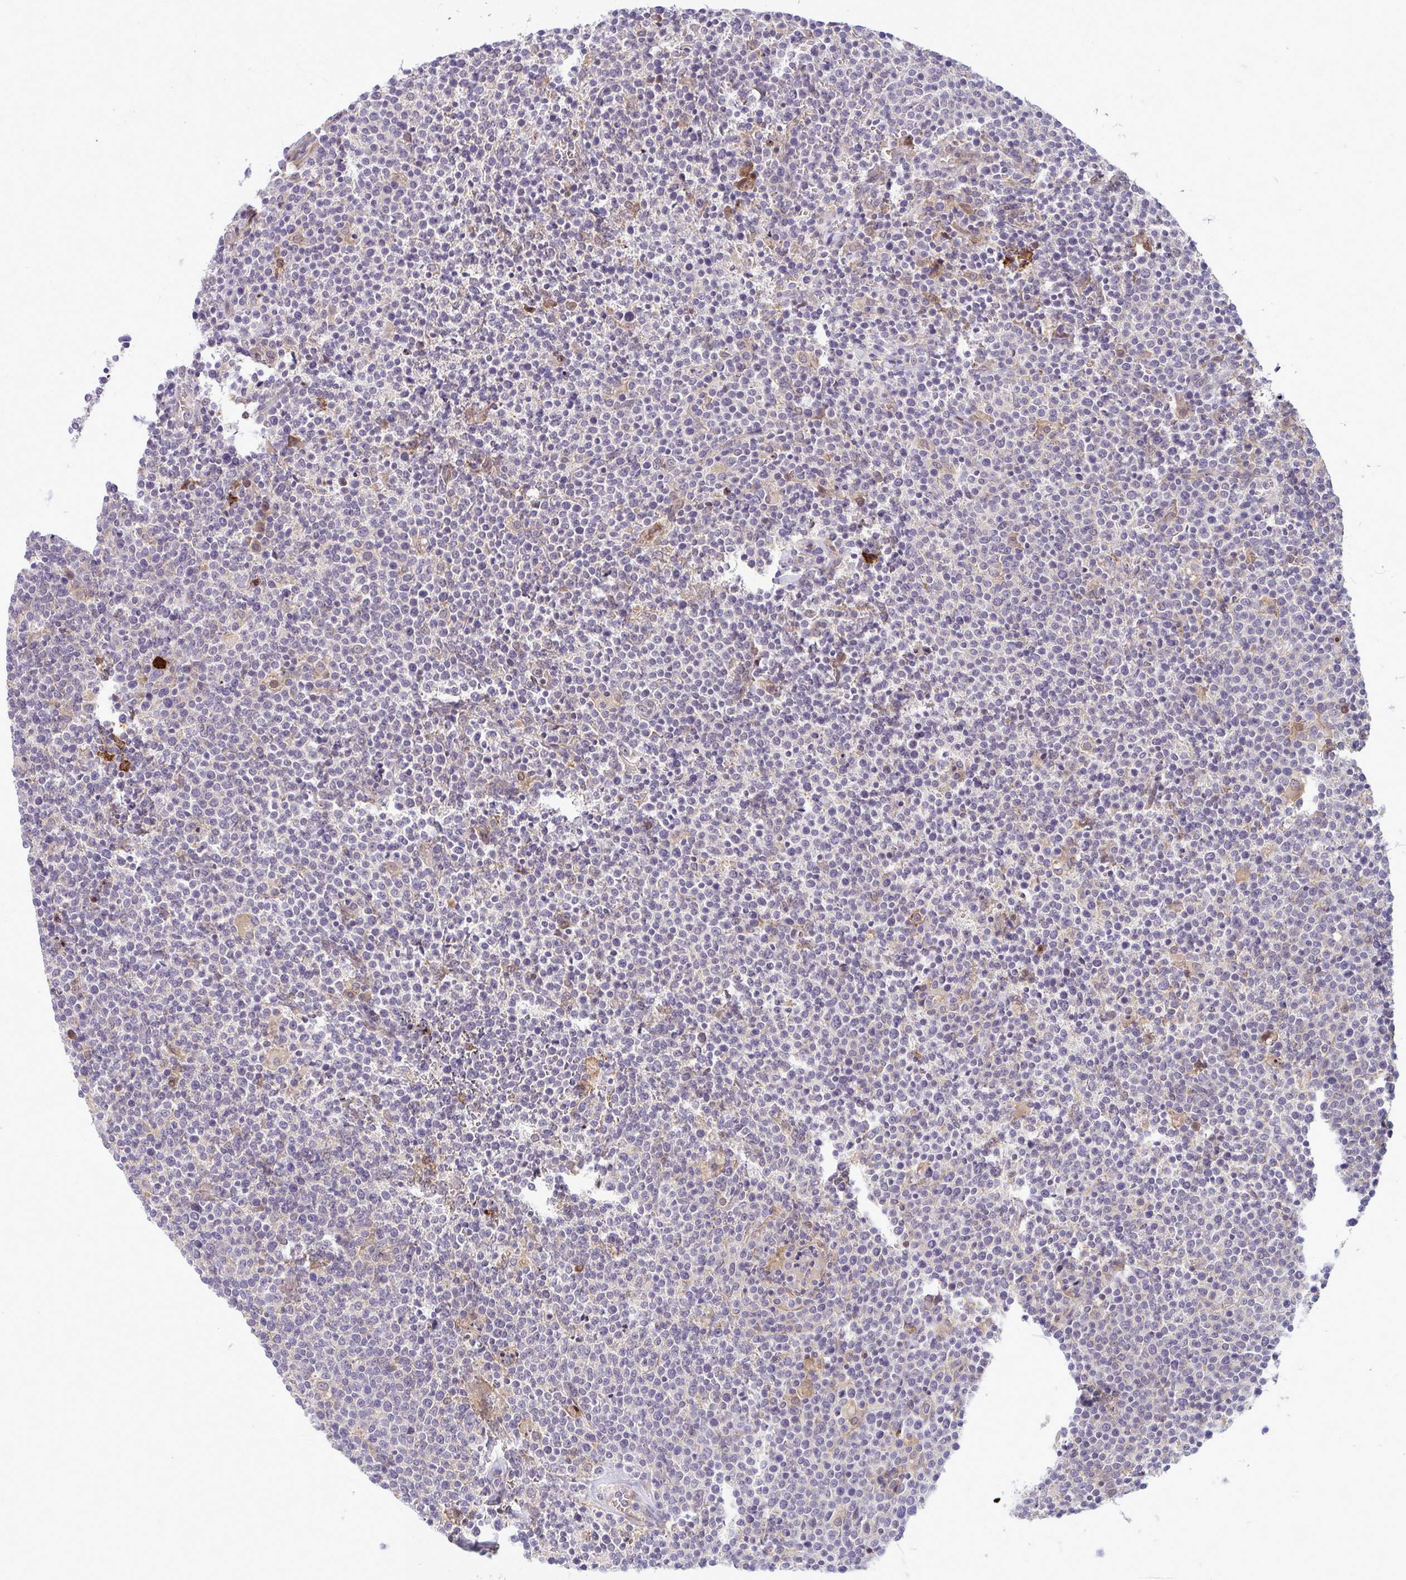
{"staining": {"intensity": "negative", "quantity": "none", "location": "none"}, "tissue": "lymphoma", "cell_type": "Tumor cells", "image_type": "cancer", "snomed": [{"axis": "morphology", "description": "Malignant lymphoma, non-Hodgkin's type, High grade"}, {"axis": "topography", "description": "Lymph node"}], "caption": "There is no significant positivity in tumor cells of malignant lymphoma, non-Hodgkin's type (high-grade).", "gene": "OXNAD1", "patient": {"sex": "male", "age": 61}}